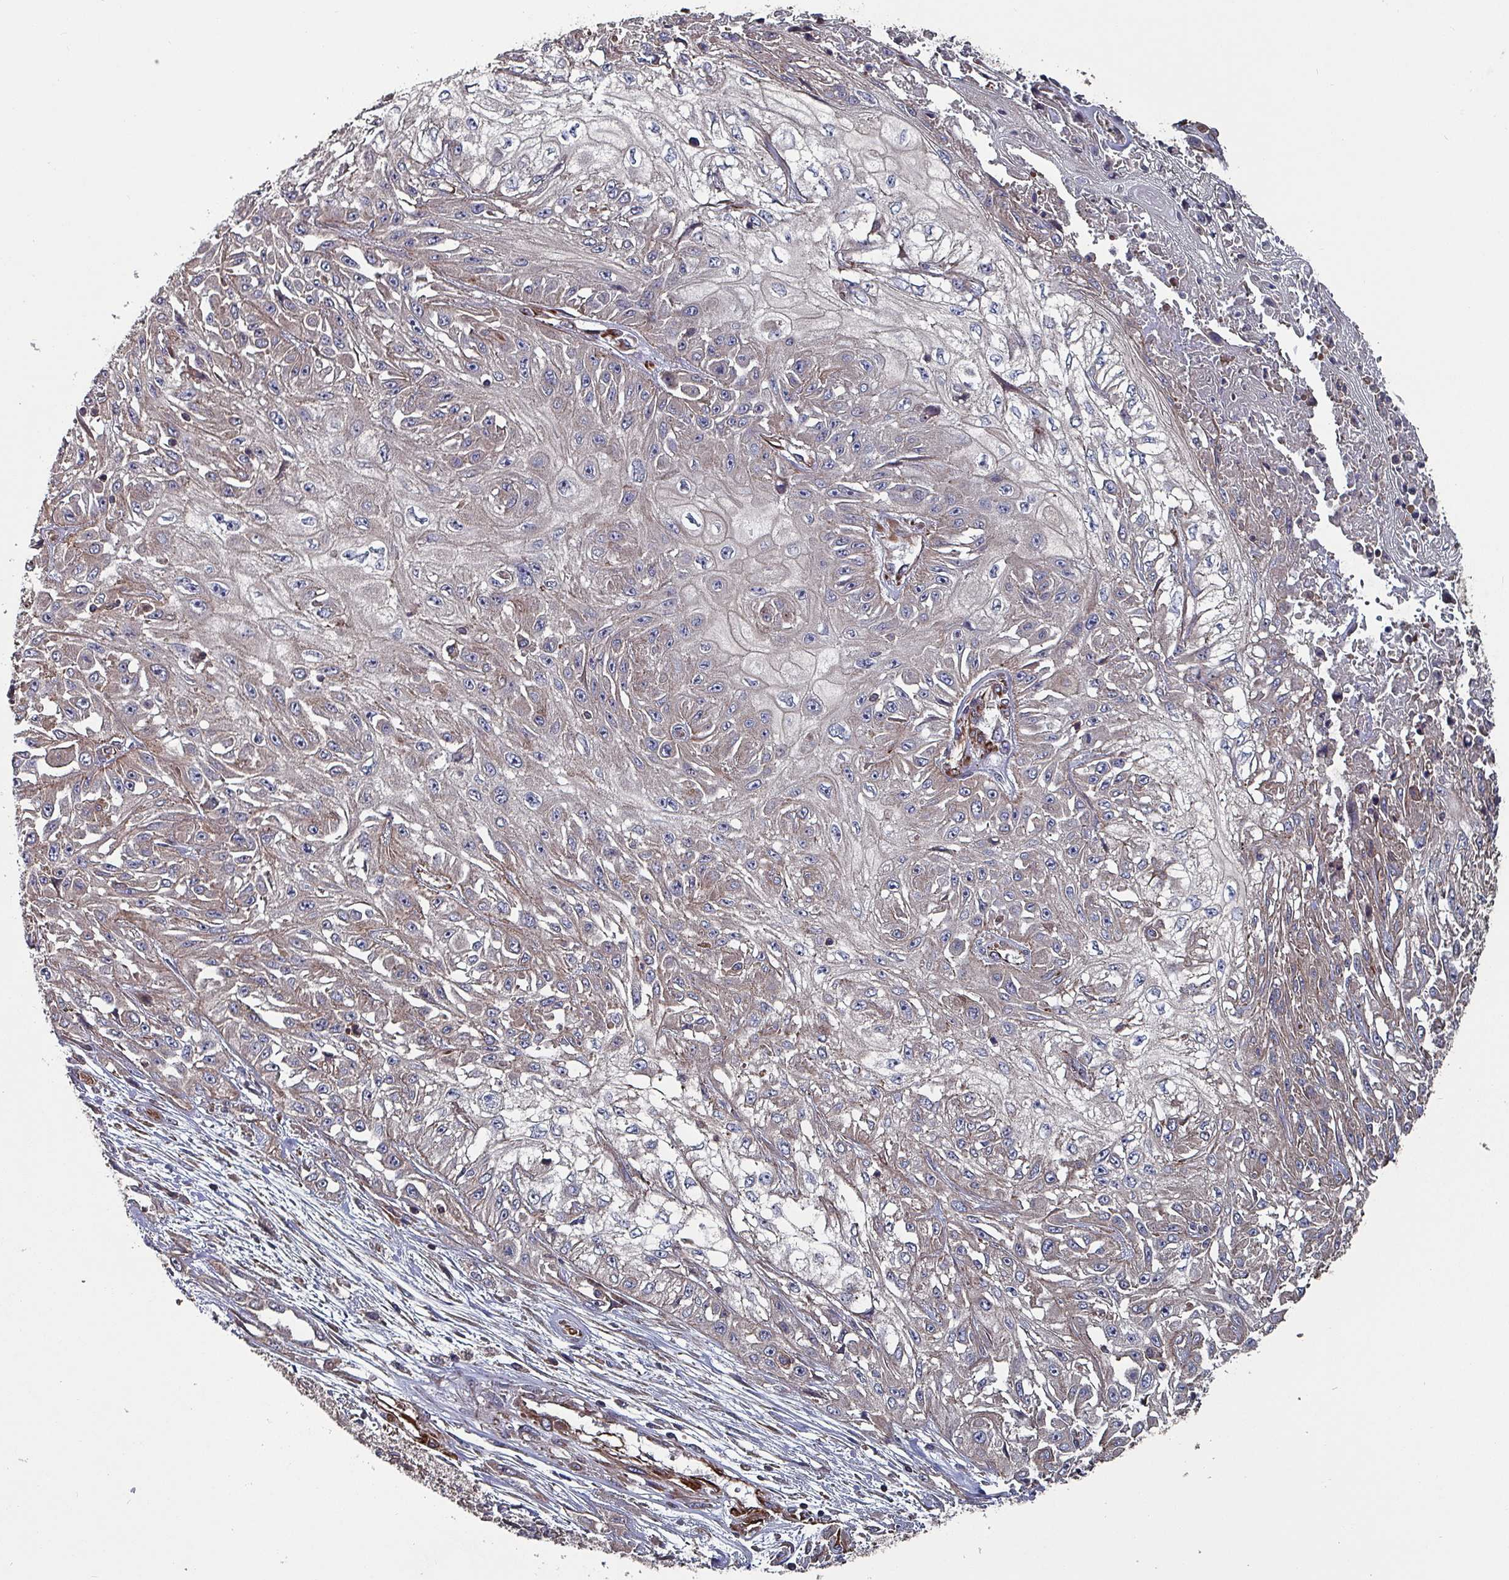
{"staining": {"intensity": "negative", "quantity": "none", "location": "none"}, "tissue": "skin cancer", "cell_type": "Tumor cells", "image_type": "cancer", "snomed": [{"axis": "morphology", "description": "Squamous cell carcinoma, NOS"}, {"axis": "morphology", "description": "Squamous cell carcinoma, metastatic, NOS"}, {"axis": "topography", "description": "Skin"}, {"axis": "topography", "description": "Lymph node"}], "caption": "Tumor cells show no significant protein positivity in skin cancer.", "gene": "ANO10", "patient": {"sex": "male", "age": 75}}